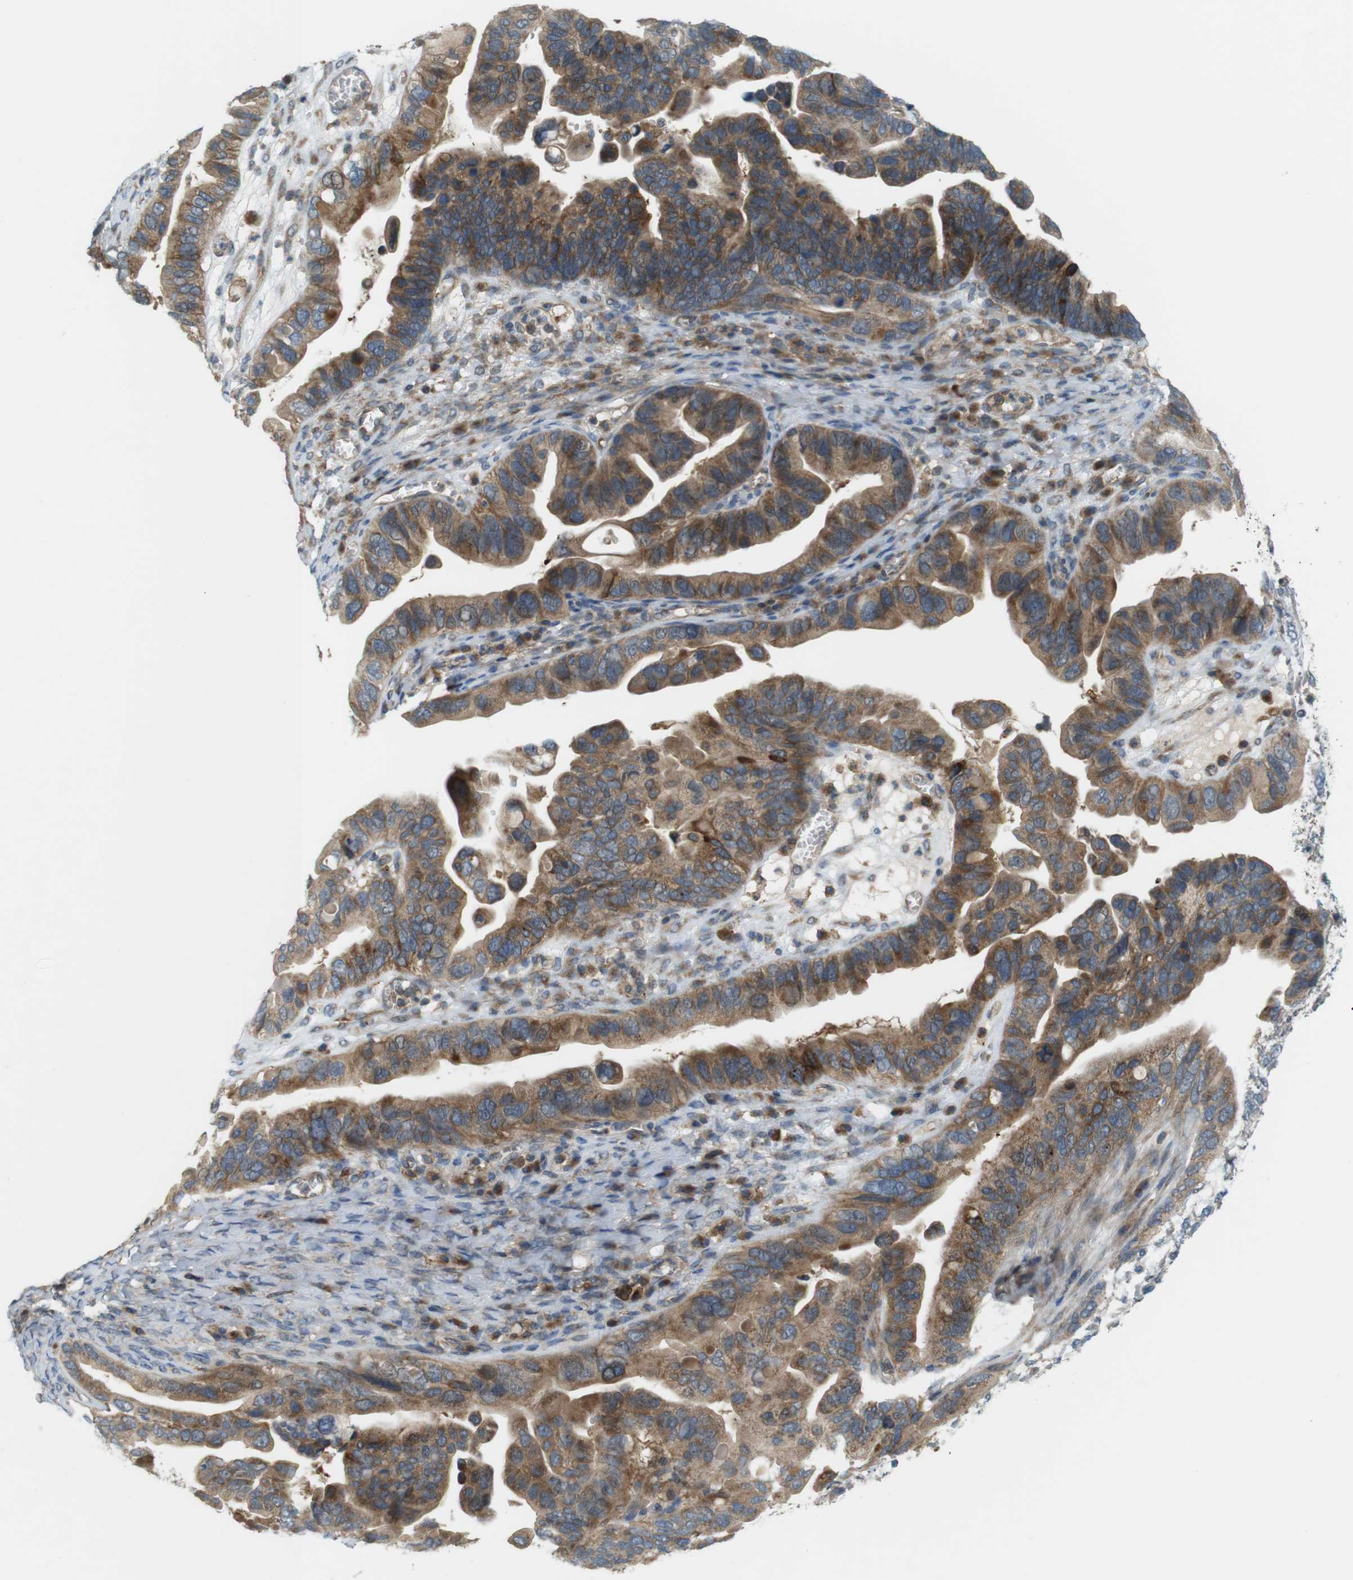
{"staining": {"intensity": "moderate", "quantity": ">75%", "location": "cytoplasmic/membranous"}, "tissue": "ovarian cancer", "cell_type": "Tumor cells", "image_type": "cancer", "snomed": [{"axis": "morphology", "description": "Cystadenocarcinoma, serous, NOS"}, {"axis": "topography", "description": "Ovary"}], "caption": "Ovarian serous cystadenocarcinoma stained for a protein (brown) demonstrates moderate cytoplasmic/membranous positive staining in about >75% of tumor cells.", "gene": "DDAH2", "patient": {"sex": "female", "age": 56}}